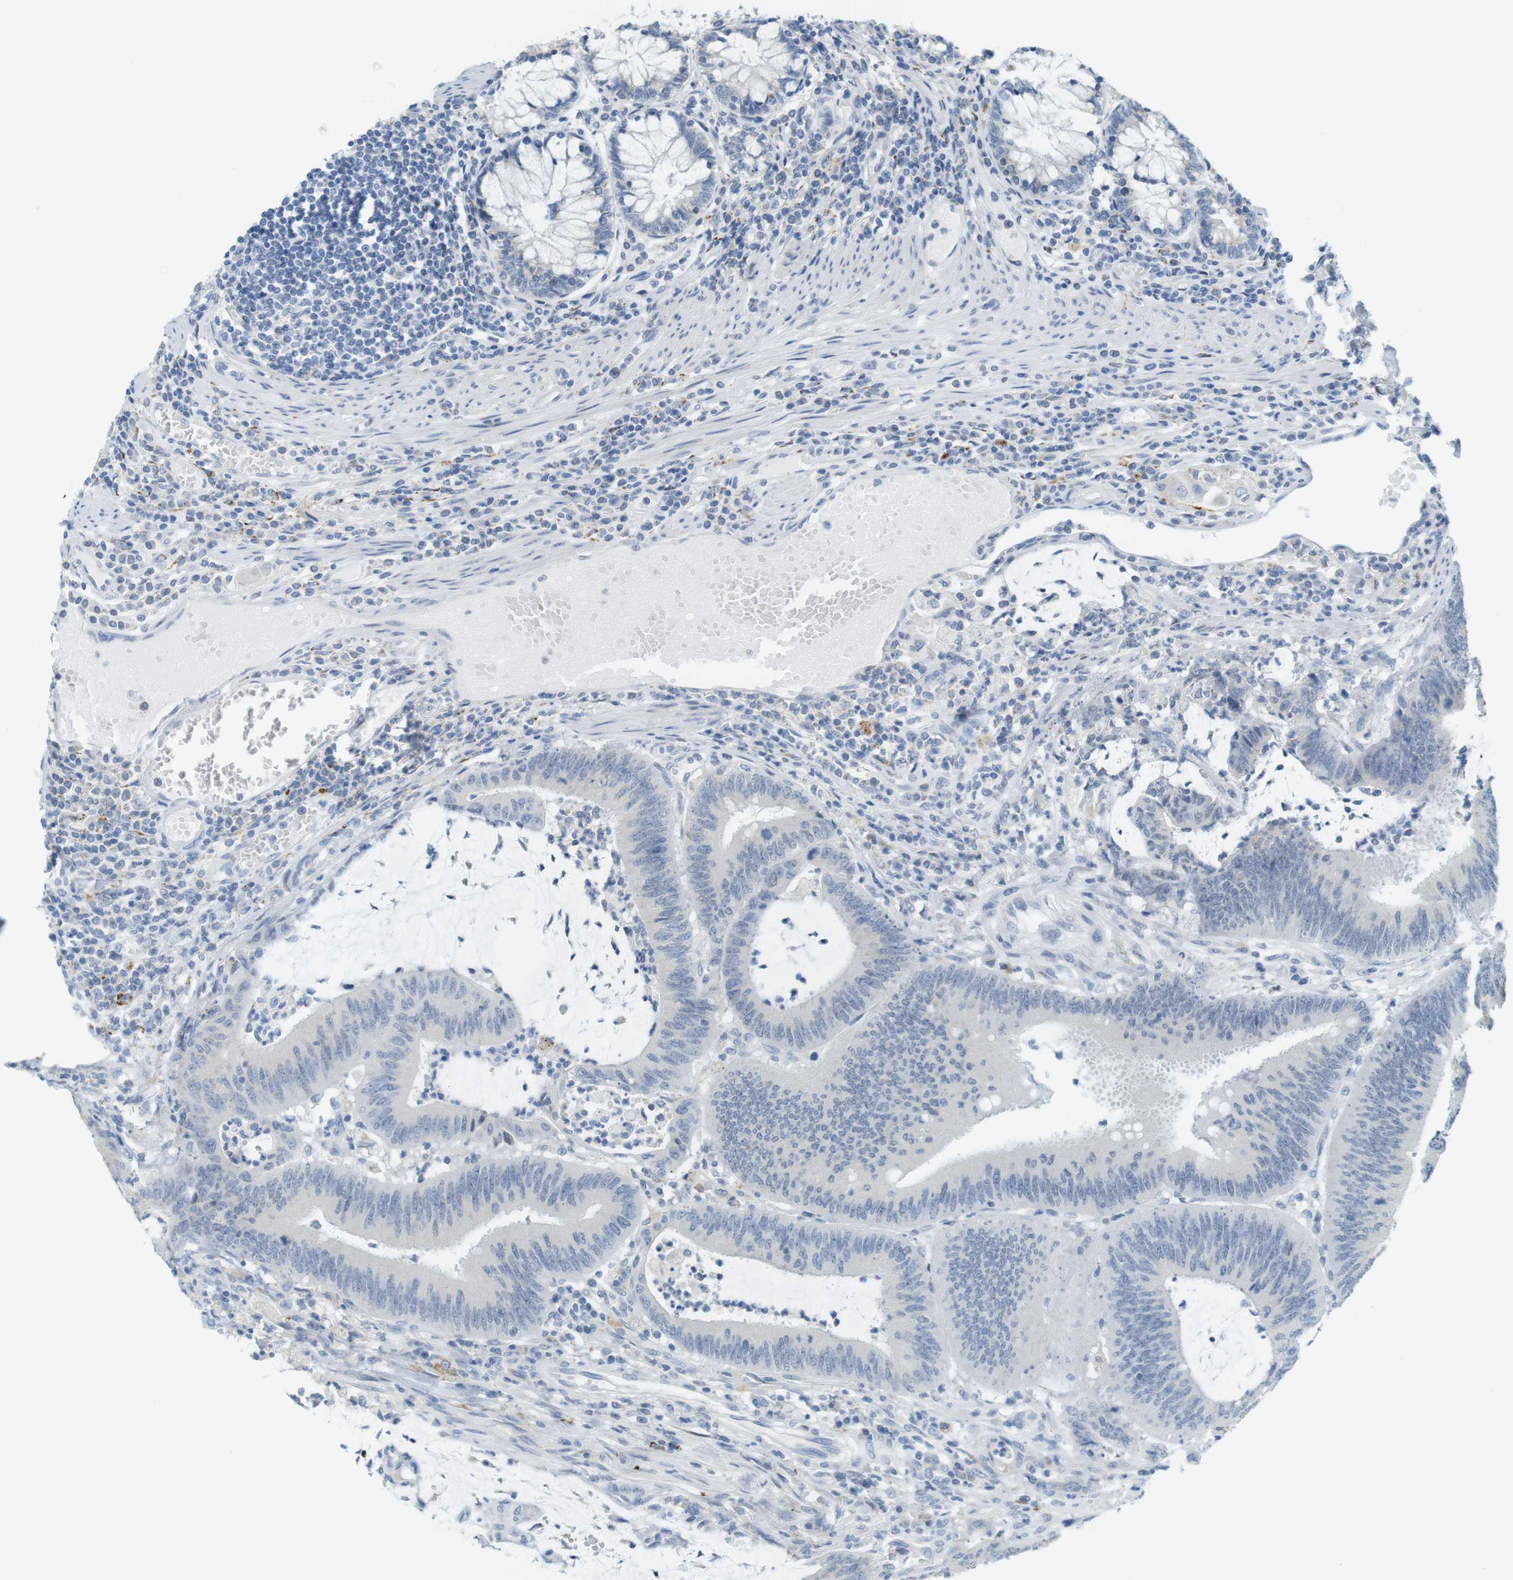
{"staining": {"intensity": "negative", "quantity": "none", "location": "none"}, "tissue": "colorectal cancer", "cell_type": "Tumor cells", "image_type": "cancer", "snomed": [{"axis": "morphology", "description": "Adenocarcinoma, NOS"}, {"axis": "topography", "description": "Rectum"}], "caption": "Micrograph shows no significant protein staining in tumor cells of adenocarcinoma (colorectal).", "gene": "YIPF1", "patient": {"sex": "female", "age": 66}}